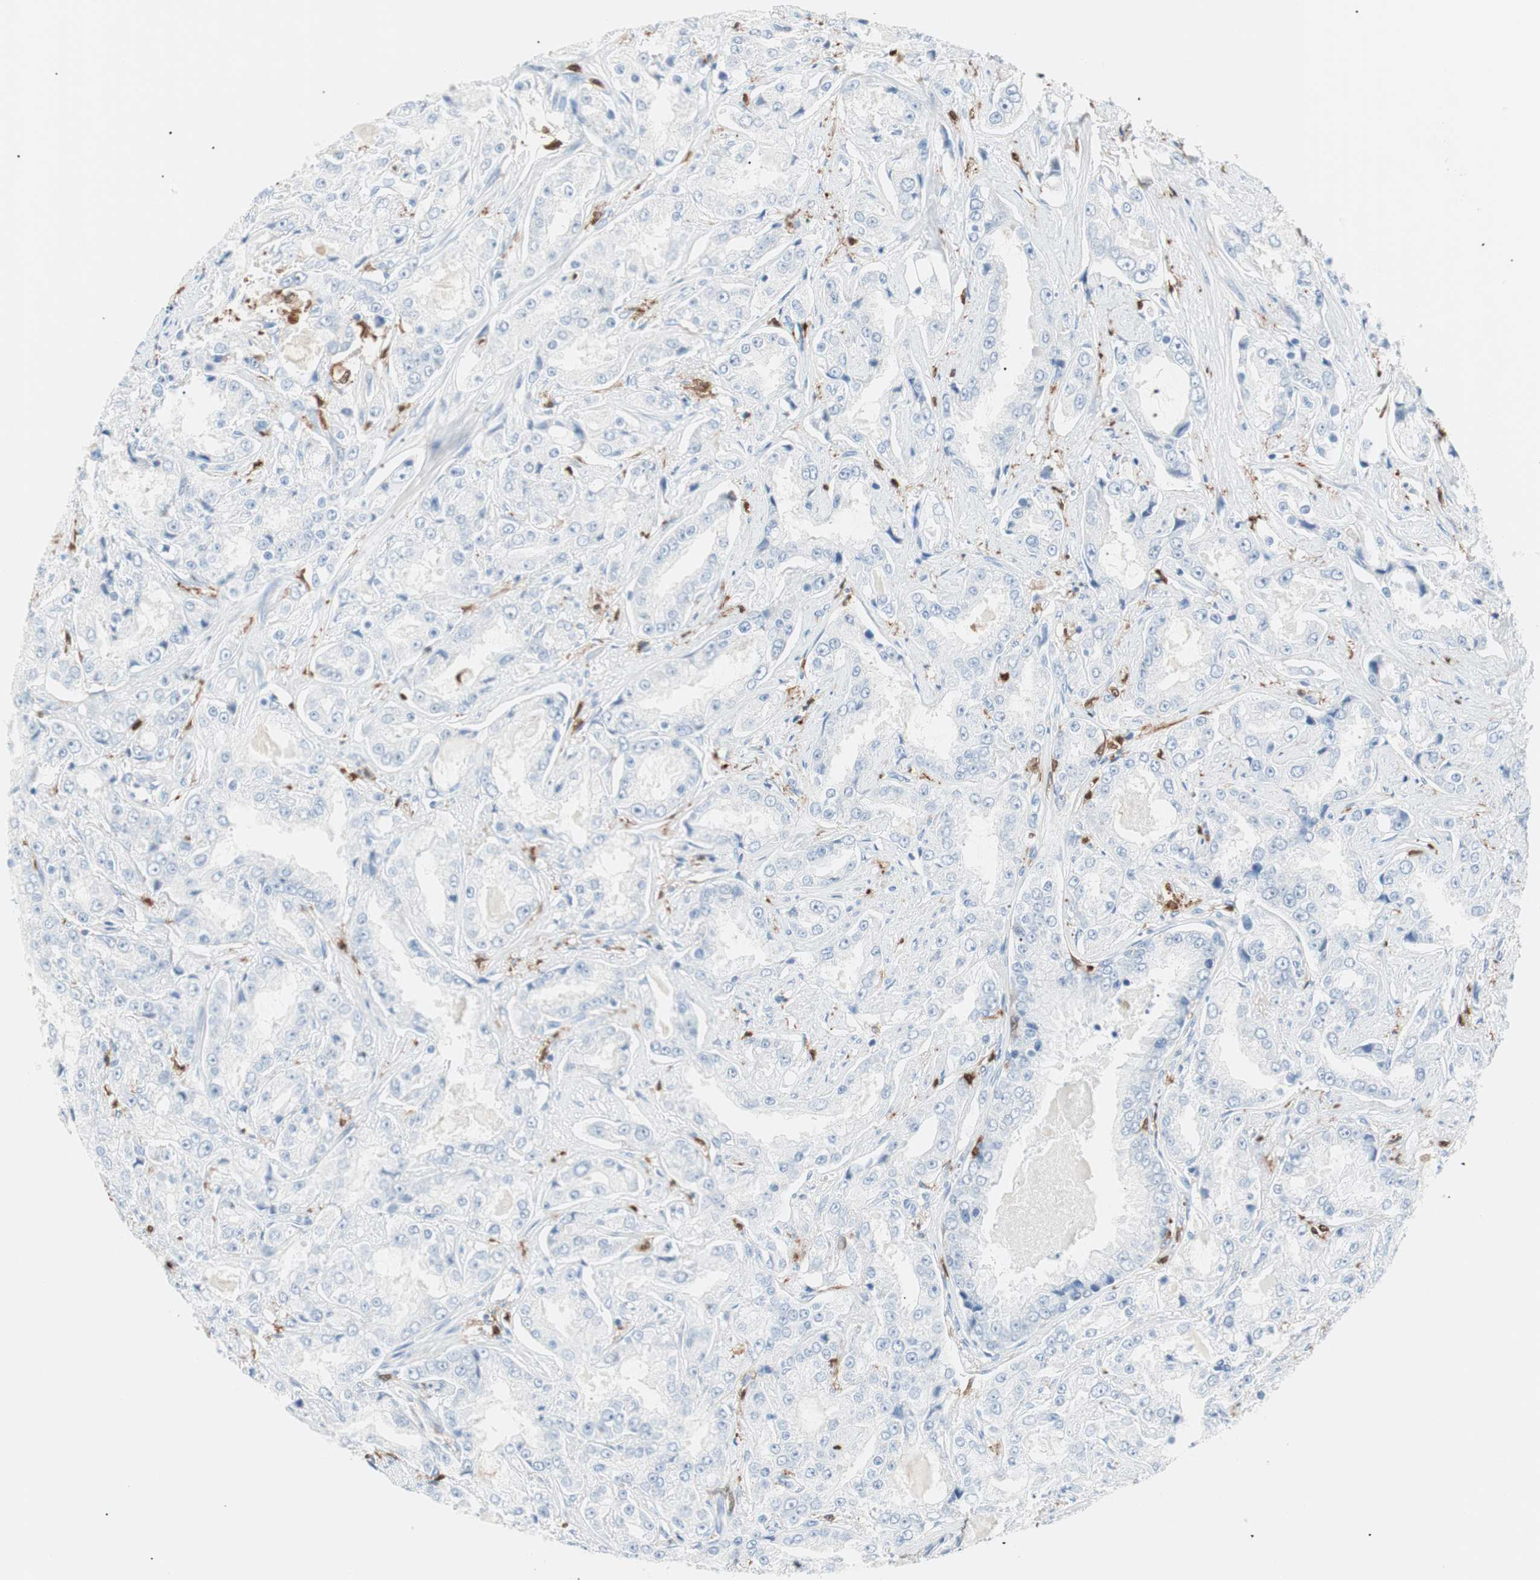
{"staining": {"intensity": "negative", "quantity": "none", "location": "none"}, "tissue": "prostate cancer", "cell_type": "Tumor cells", "image_type": "cancer", "snomed": [{"axis": "morphology", "description": "Adenocarcinoma, High grade"}, {"axis": "topography", "description": "Prostate"}], "caption": "Protein analysis of adenocarcinoma (high-grade) (prostate) reveals no significant staining in tumor cells. Nuclei are stained in blue.", "gene": "IL18", "patient": {"sex": "male", "age": 73}}